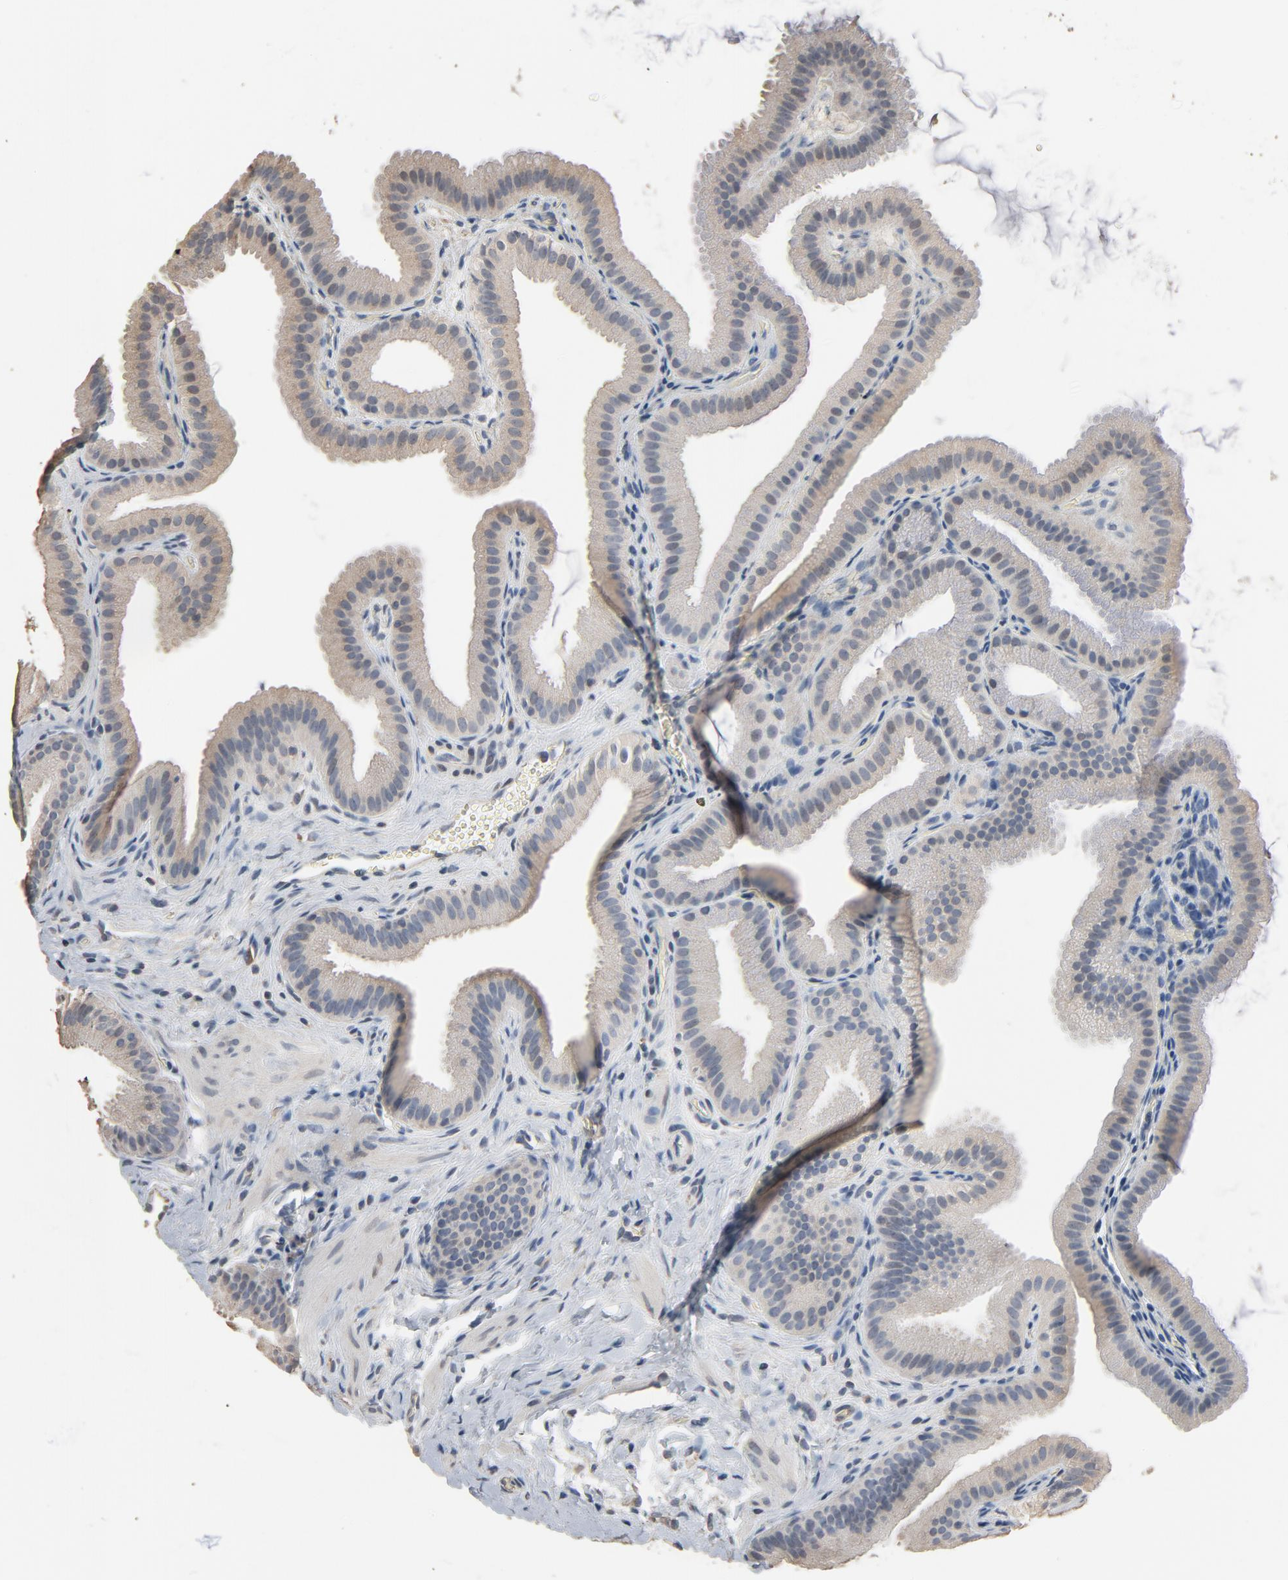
{"staining": {"intensity": "weak", "quantity": "25%-75%", "location": "cytoplasmic/membranous"}, "tissue": "gallbladder", "cell_type": "Glandular cells", "image_type": "normal", "snomed": [{"axis": "morphology", "description": "Normal tissue, NOS"}, {"axis": "topography", "description": "Gallbladder"}], "caption": "An immunohistochemistry photomicrograph of unremarkable tissue is shown. Protein staining in brown highlights weak cytoplasmic/membranous positivity in gallbladder within glandular cells.", "gene": "SOX6", "patient": {"sex": "female", "age": 63}}